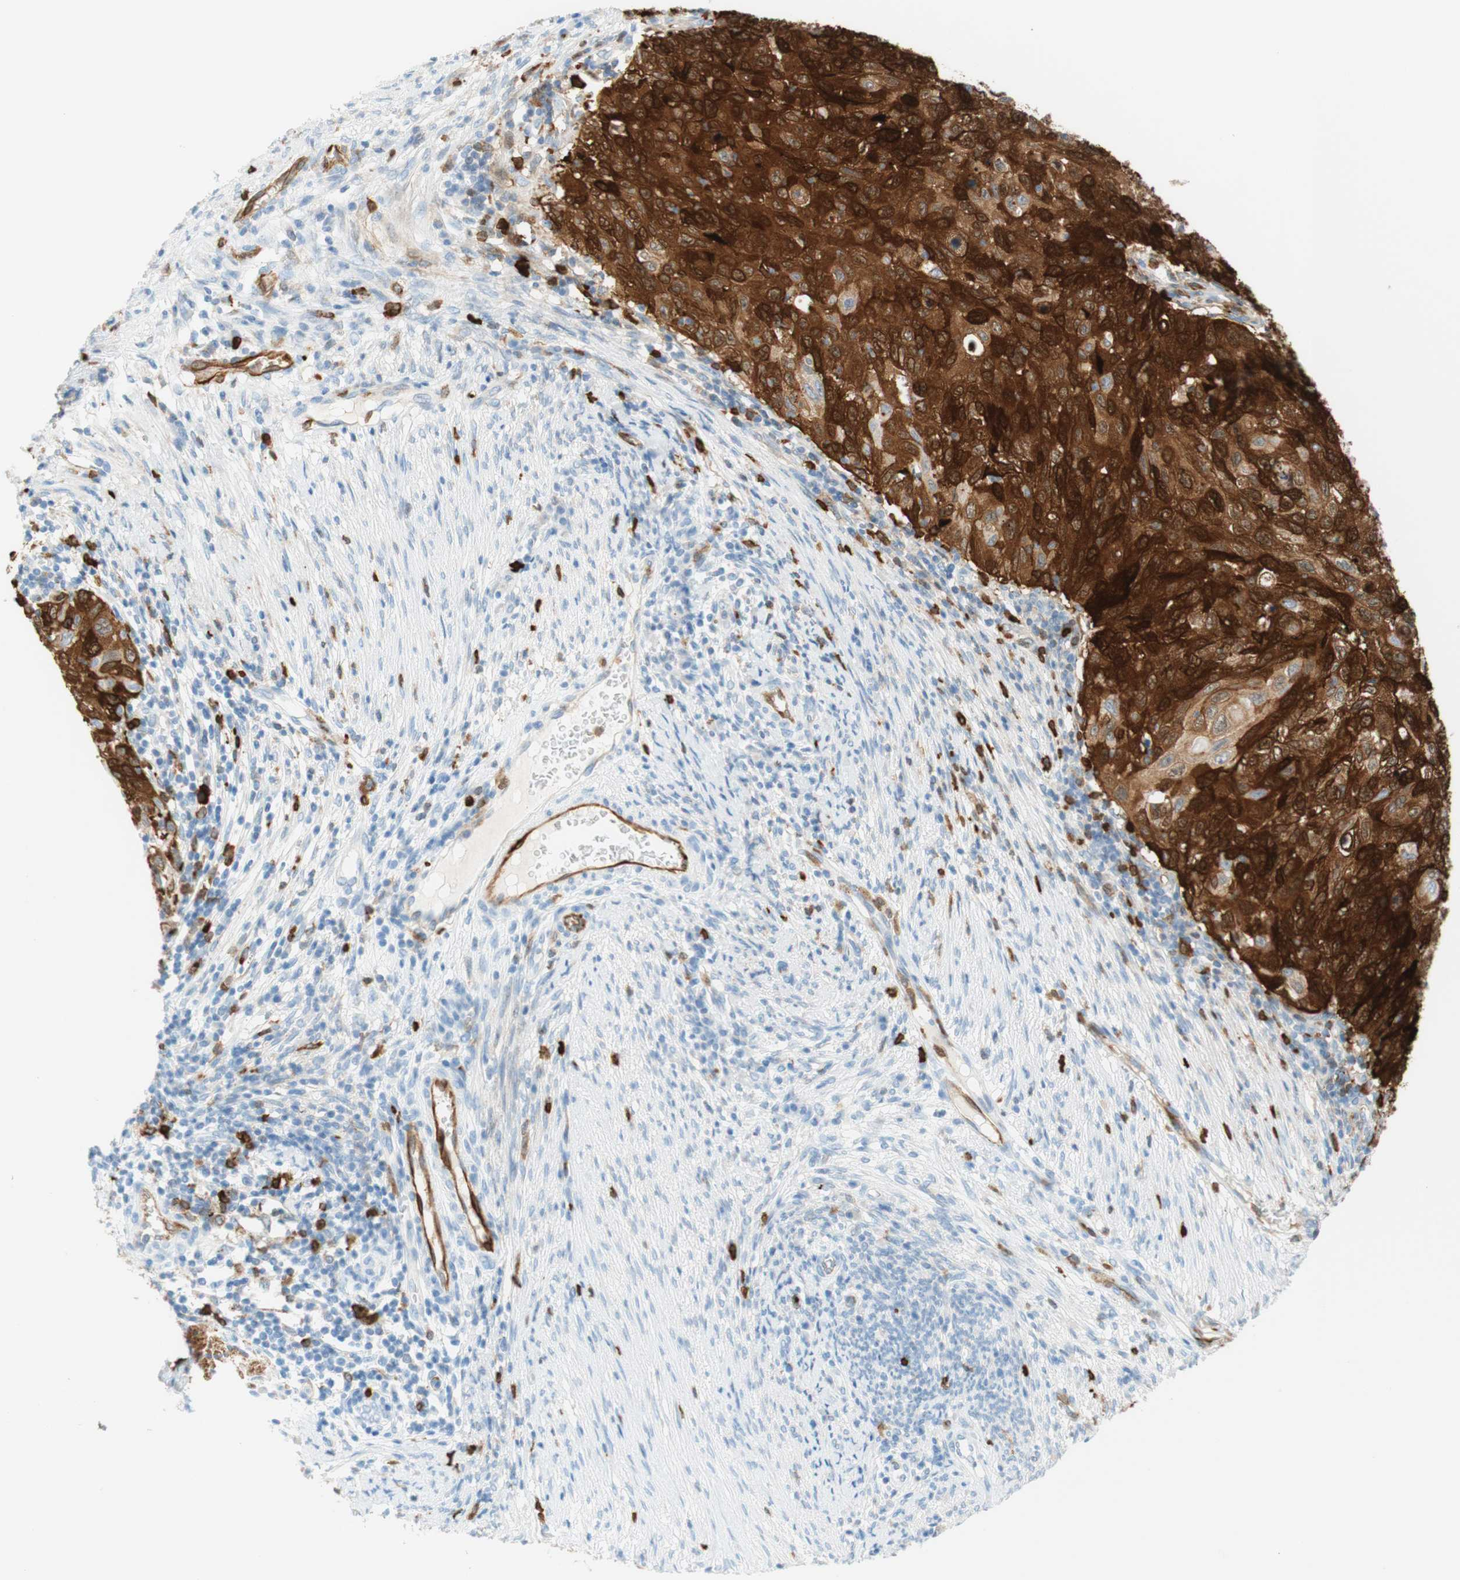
{"staining": {"intensity": "strong", "quantity": "25%-75%", "location": "cytoplasmic/membranous,nuclear"}, "tissue": "cervical cancer", "cell_type": "Tumor cells", "image_type": "cancer", "snomed": [{"axis": "morphology", "description": "Squamous cell carcinoma, NOS"}, {"axis": "topography", "description": "Cervix"}], "caption": "There is high levels of strong cytoplasmic/membranous and nuclear expression in tumor cells of cervical cancer, as demonstrated by immunohistochemical staining (brown color).", "gene": "STMN1", "patient": {"sex": "female", "age": 70}}